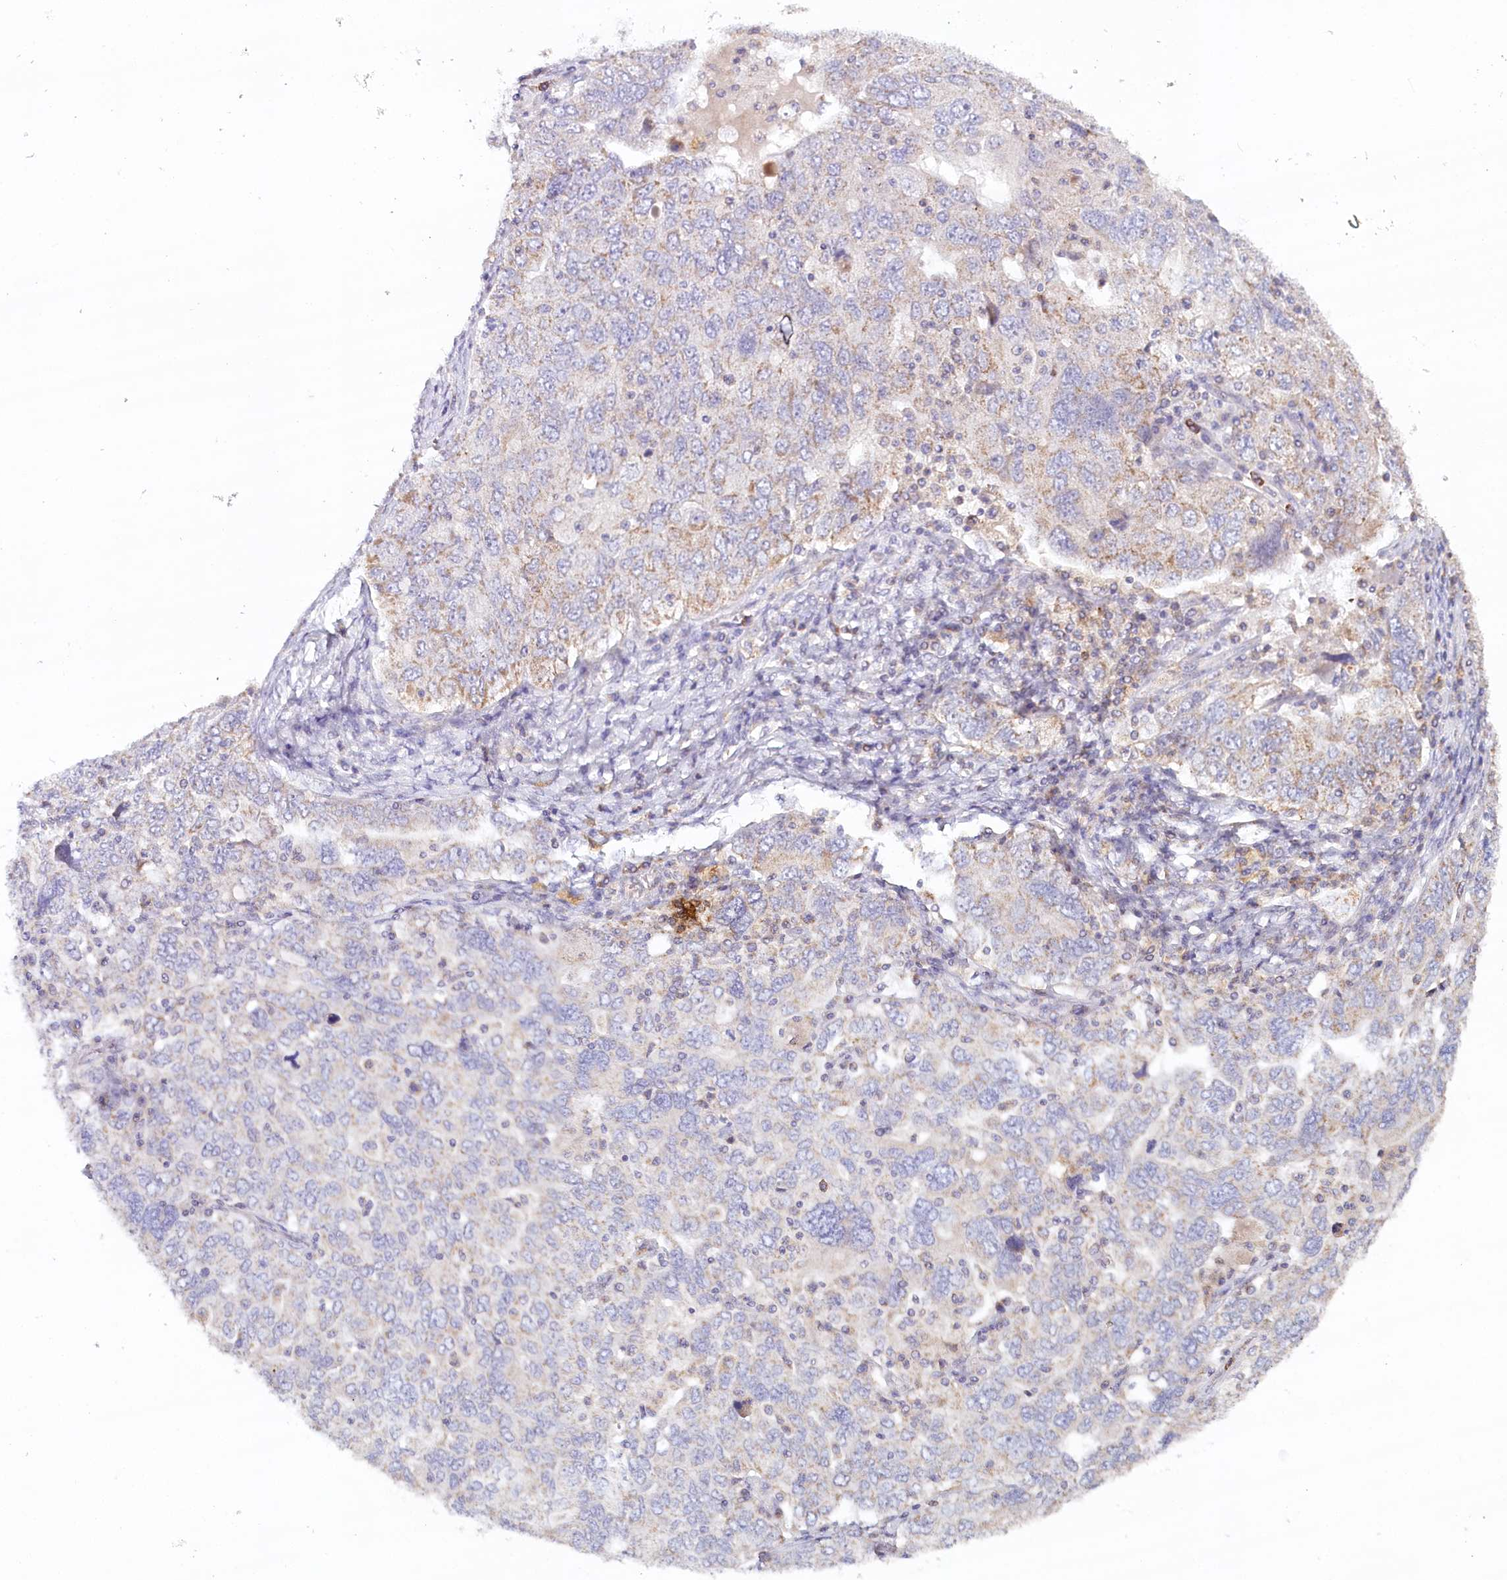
{"staining": {"intensity": "weak", "quantity": "<25%", "location": "cytoplasmic/membranous"}, "tissue": "ovarian cancer", "cell_type": "Tumor cells", "image_type": "cancer", "snomed": [{"axis": "morphology", "description": "Carcinoma, endometroid"}, {"axis": "topography", "description": "Ovary"}], "caption": "Ovarian endometroid carcinoma stained for a protein using immunohistochemistry (IHC) shows no positivity tumor cells.", "gene": "MMP25", "patient": {"sex": "female", "age": 62}}